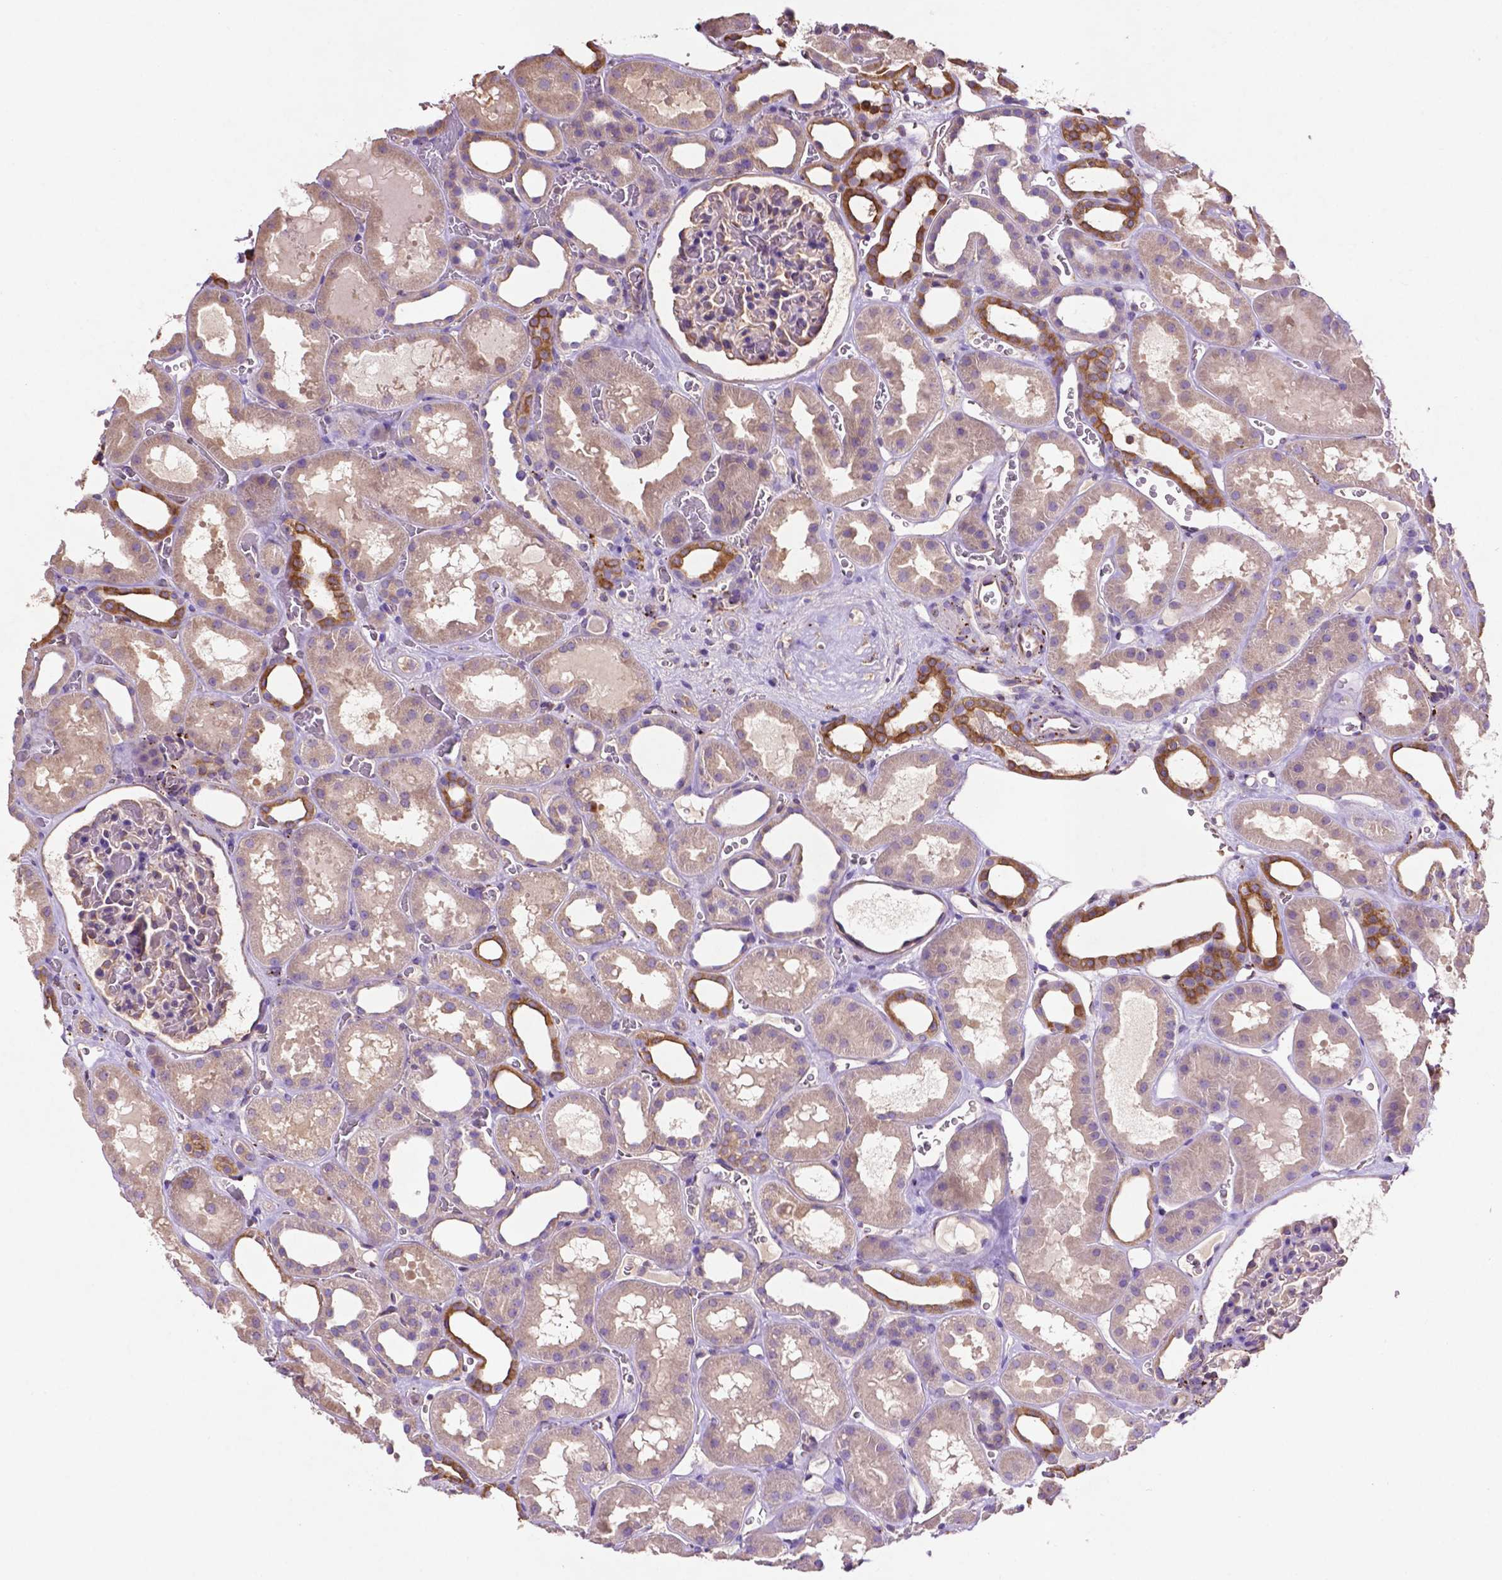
{"staining": {"intensity": "negative", "quantity": "none", "location": "none"}, "tissue": "kidney", "cell_type": "Cells in glomeruli", "image_type": "normal", "snomed": [{"axis": "morphology", "description": "Normal tissue, NOS"}, {"axis": "topography", "description": "Kidney"}], "caption": "This is an immunohistochemistry photomicrograph of normal human kidney. There is no staining in cells in glomeruli.", "gene": "GDPD5", "patient": {"sex": "female", "age": 41}}